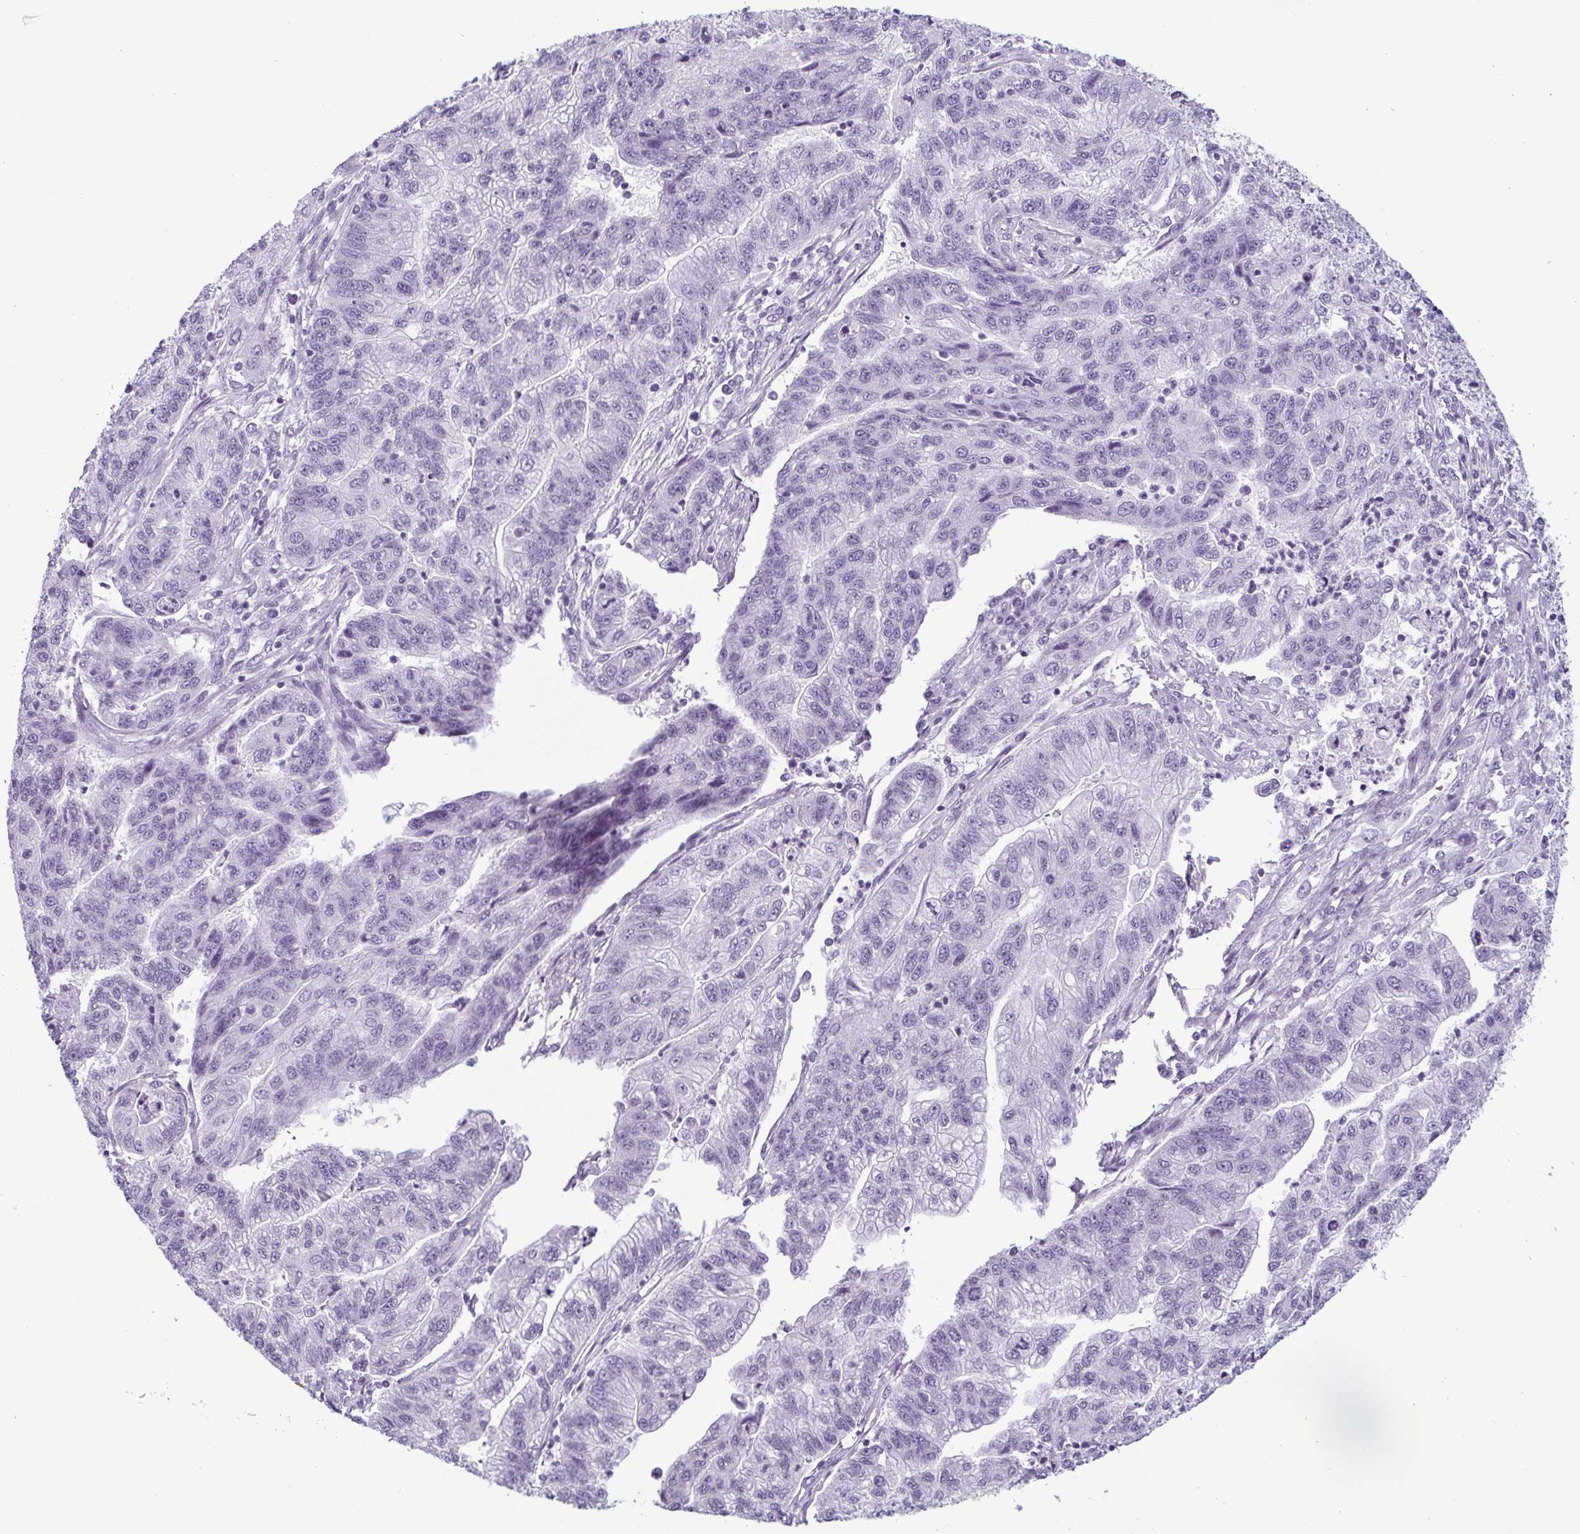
{"staining": {"intensity": "negative", "quantity": "none", "location": "none"}, "tissue": "stomach cancer", "cell_type": "Tumor cells", "image_type": "cancer", "snomed": [{"axis": "morphology", "description": "Adenocarcinoma, NOS"}, {"axis": "topography", "description": "Stomach"}], "caption": "An image of human stomach adenocarcinoma is negative for staining in tumor cells. (DAB (3,3'-diaminobenzidine) immunohistochemistry, high magnification).", "gene": "KRT78", "patient": {"sex": "male", "age": 83}}